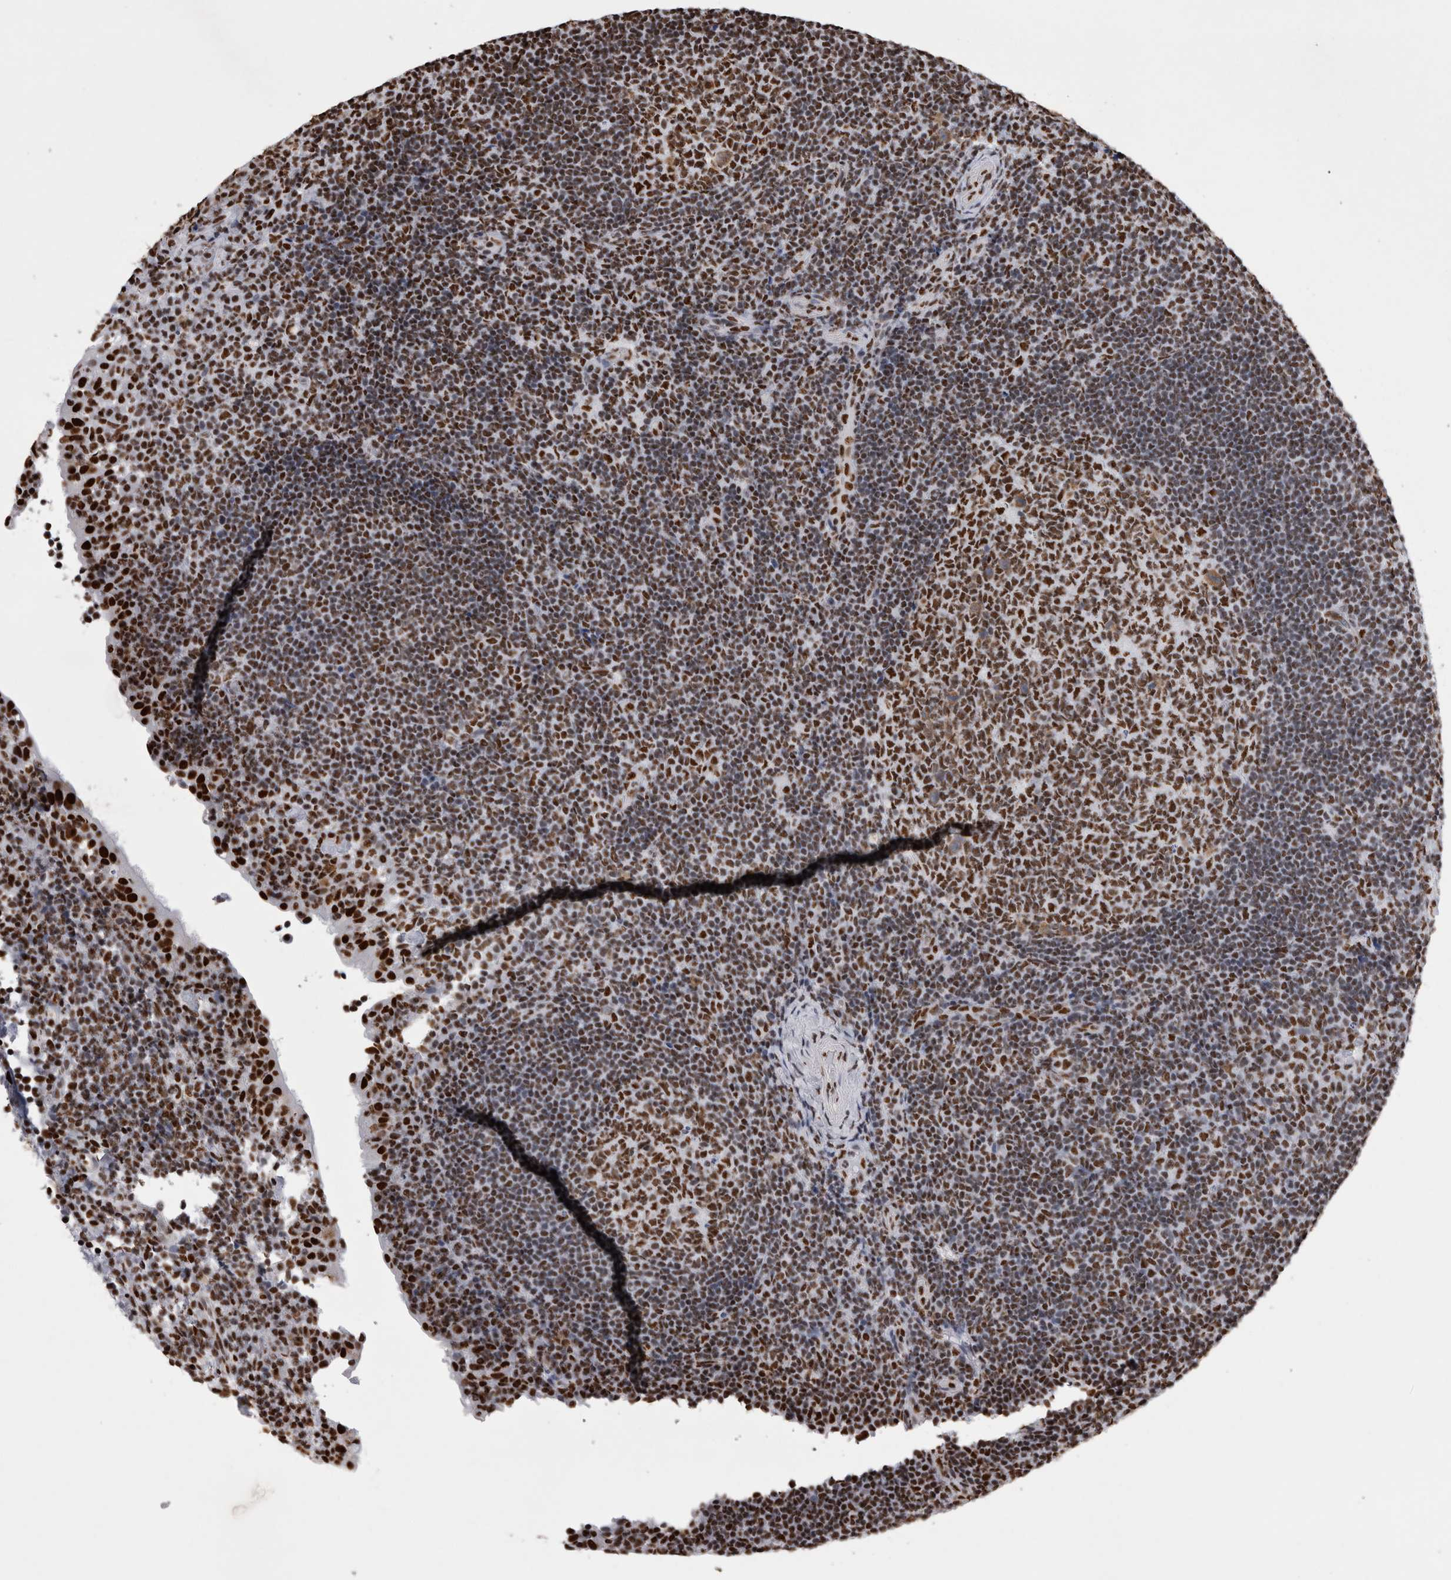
{"staining": {"intensity": "strong", "quantity": ">75%", "location": "nuclear"}, "tissue": "tonsil", "cell_type": "Germinal center cells", "image_type": "normal", "snomed": [{"axis": "morphology", "description": "Normal tissue, NOS"}, {"axis": "topography", "description": "Tonsil"}], "caption": "Tonsil stained with a protein marker exhibits strong staining in germinal center cells.", "gene": "ALPK3", "patient": {"sex": "female", "age": 40}}